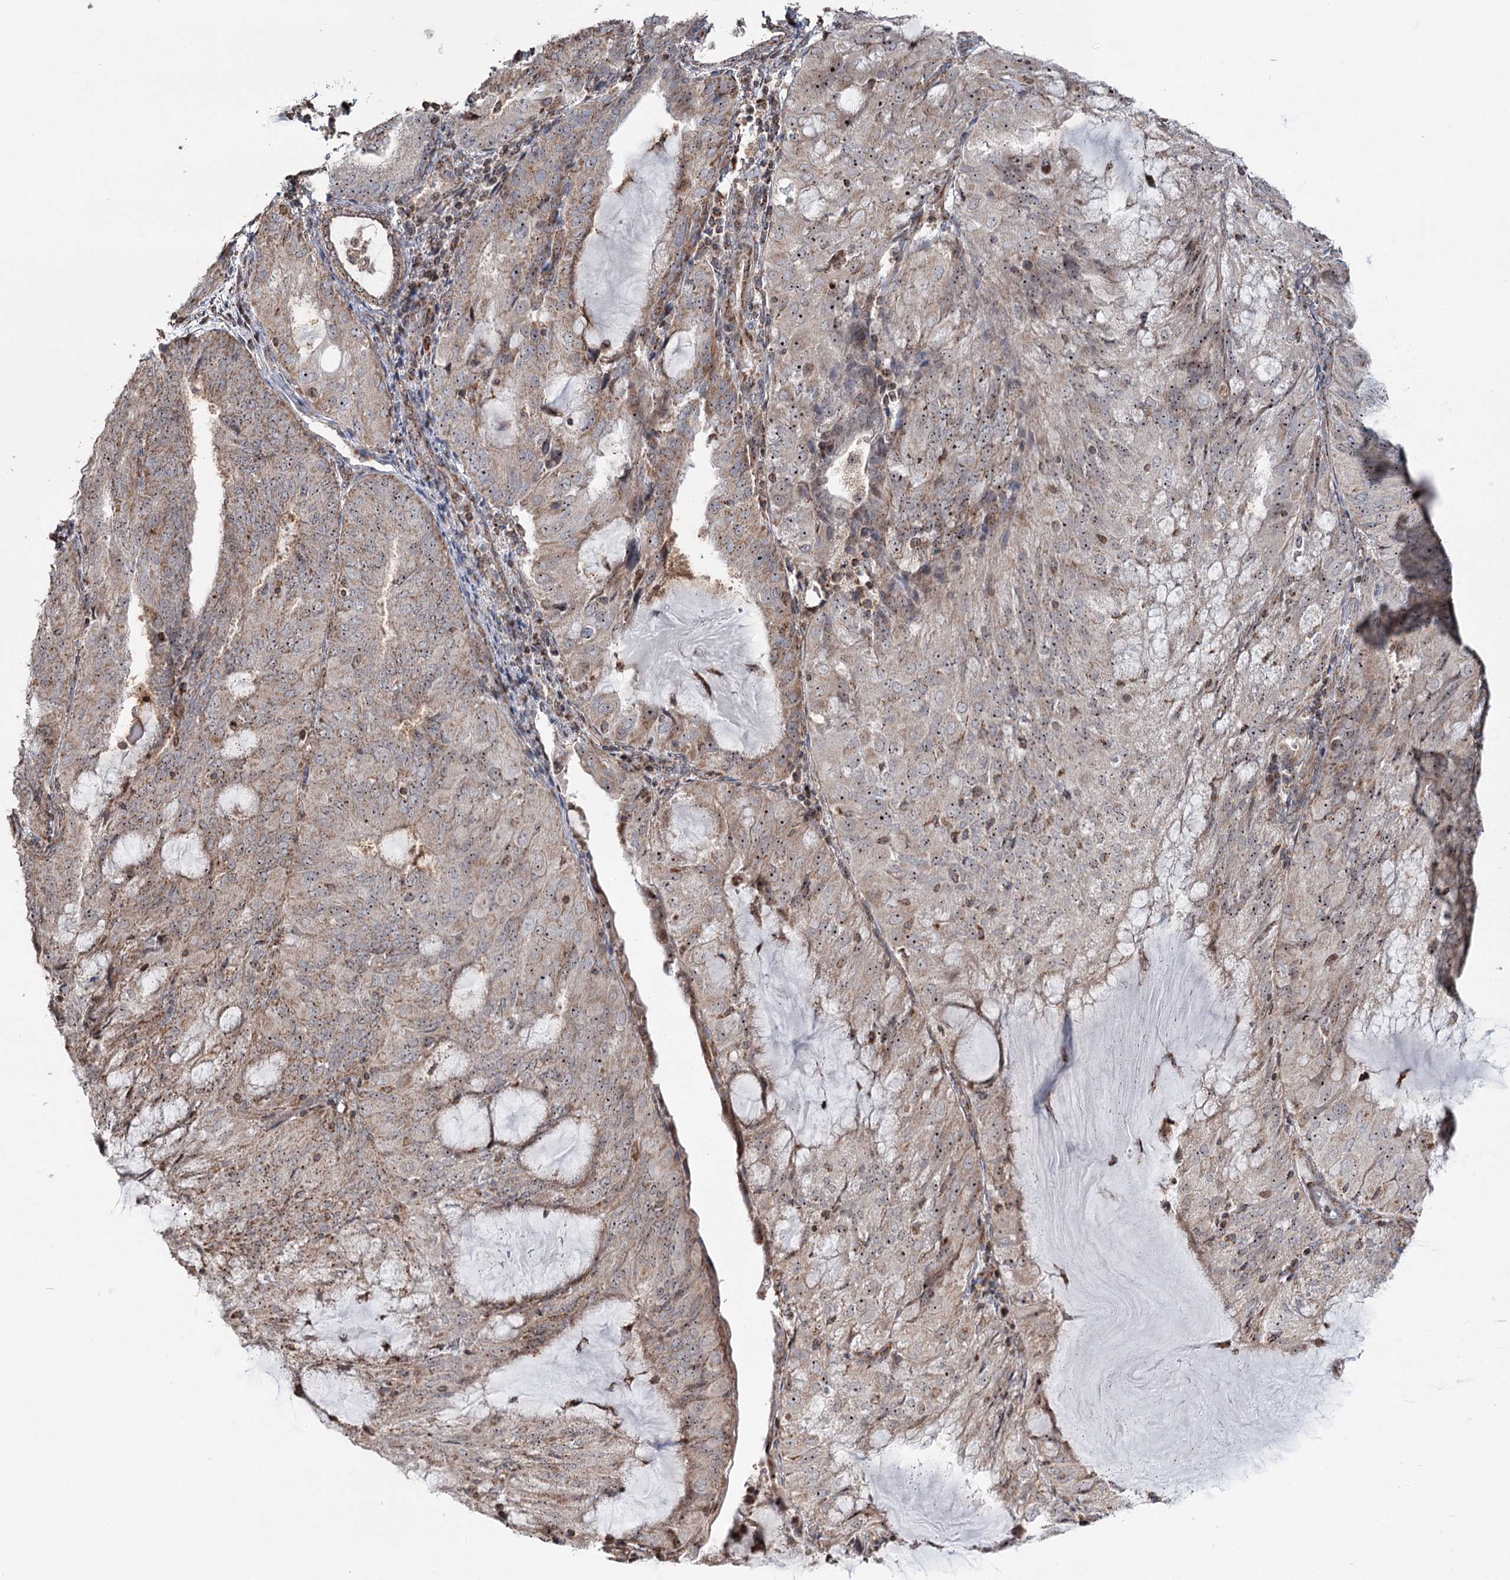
{"staining": {"intensity": "weak", "quantity": ">75%", "location": "cytoplasmic/membranous,nuclear"}, "tissue": "endometrial cancer", "cell_type": "Tumor cells", "image_type": "cancer", "snomed": [{"axis": "morphology", "description": "Adenocarcinoma, NOS"}, {"axis": "topography", "description": "Endometrium"}], "caption": "IHC histopathology image of neoplastic tissue: endometrial cancer (adenocarcinoma) stained using immunohistochemistry shows low levels of weak protein expression localized specifically in the cytoplasmic/membranous and nuclear of tumor cells, appearing as a cytoplasmic/membranous and nuclear brown color.", "gene": "STEEP1", "patient": {"sex": "female", "age": 81}}